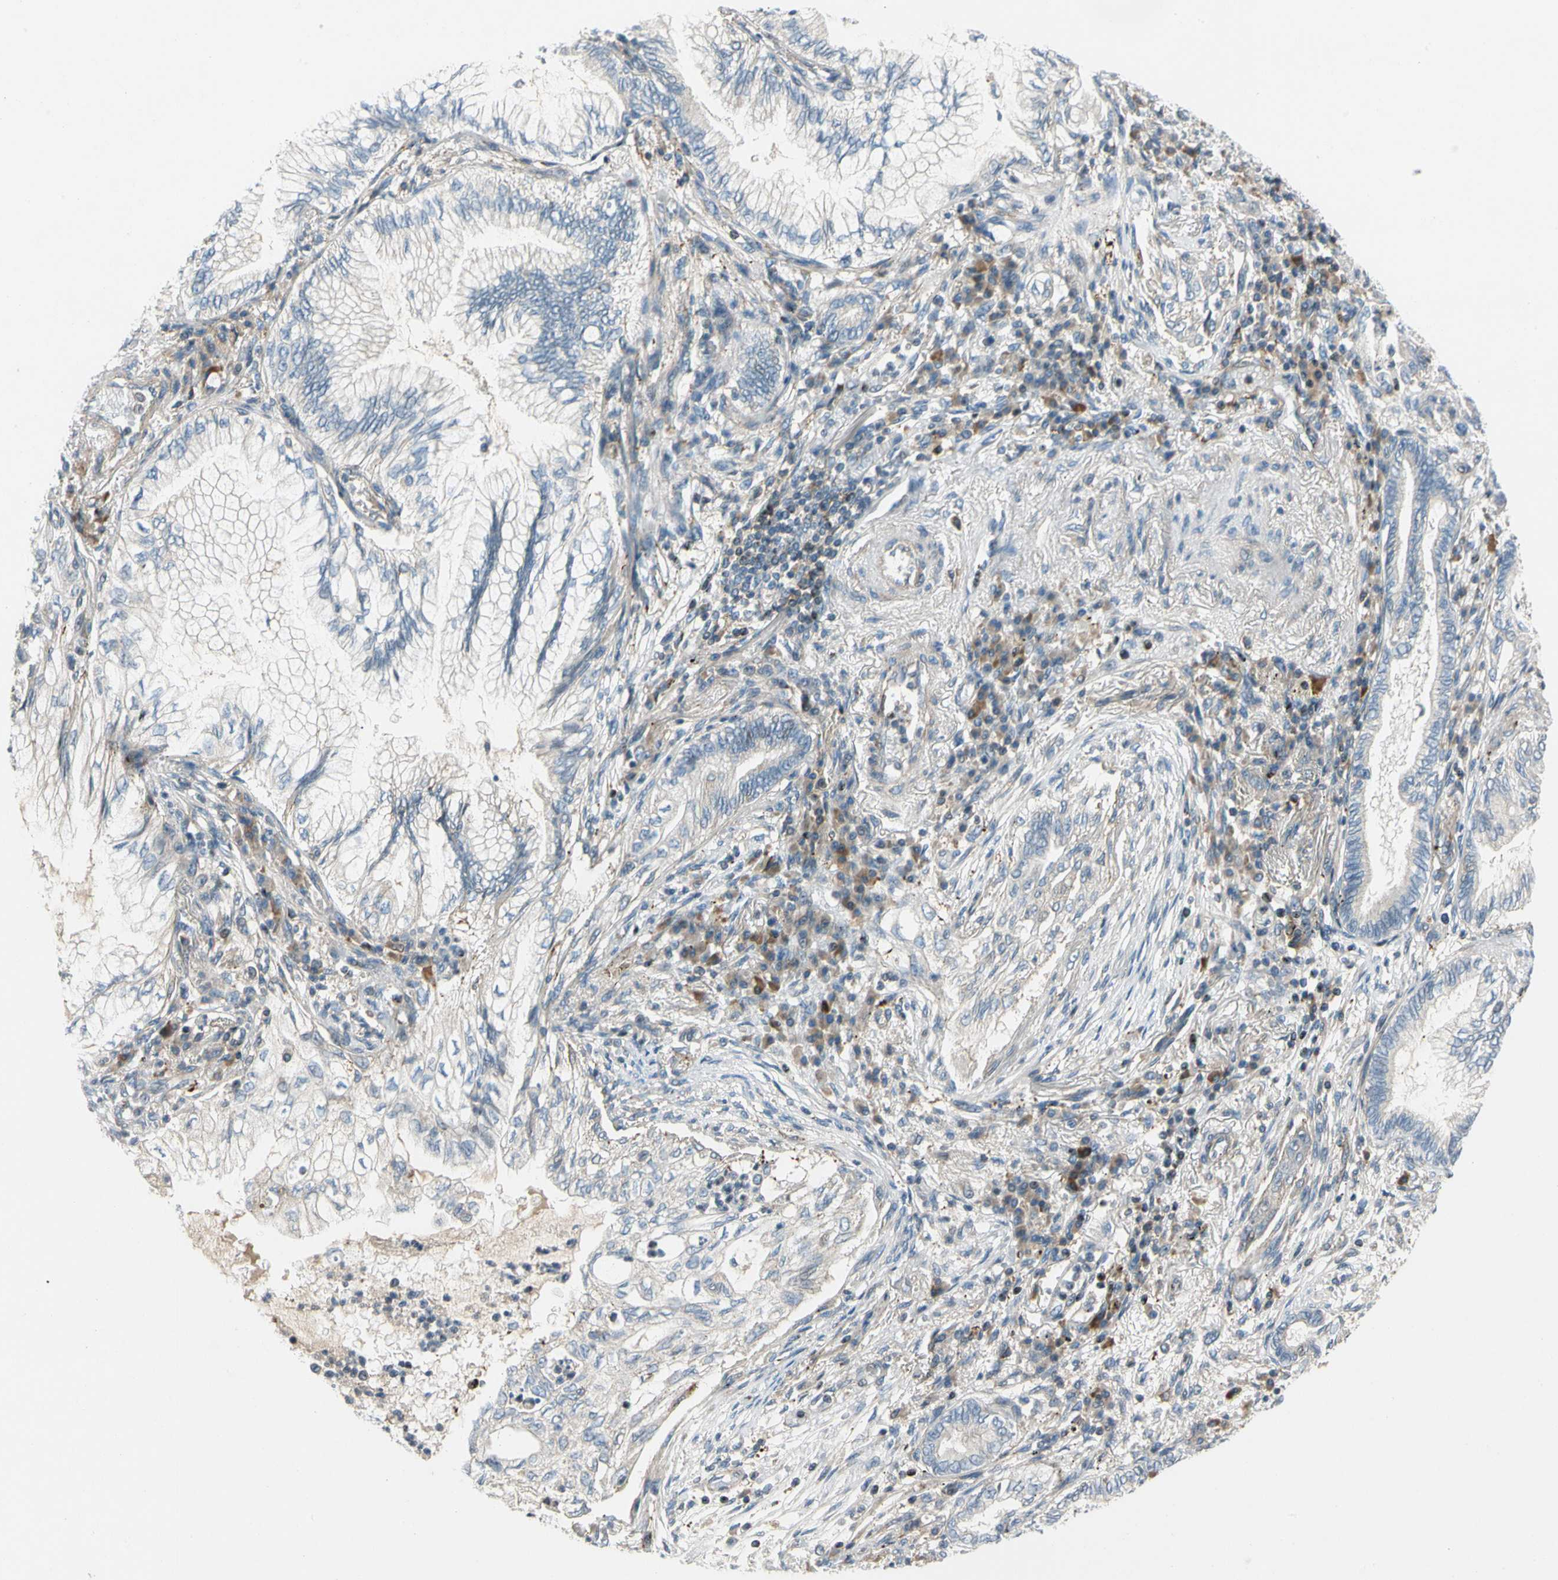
{"staining": {"intensity": "negative", "quantity": "none", "location": "none"}, "tissue": "lung cancer", "cell_type": "Tumor cells", "image_type": "cancer", "snomed": [{"axis": "morphology", "description": "Normal tissue, NOS"}, {"axis": "morphology", "description": "Adenocarcinoma, NOS"}, {"axis": "topography", "description": "Bronchus"}, {"axis": "topography", "description": "Lung"}], "caption": "The immunohistochemistry (IHC) photomicrograph has no significant expression in tumor cells of lung adenocarcinoma tissue.", "gene": "CDH6", "patient": {"sex": "female", "age": 70}}